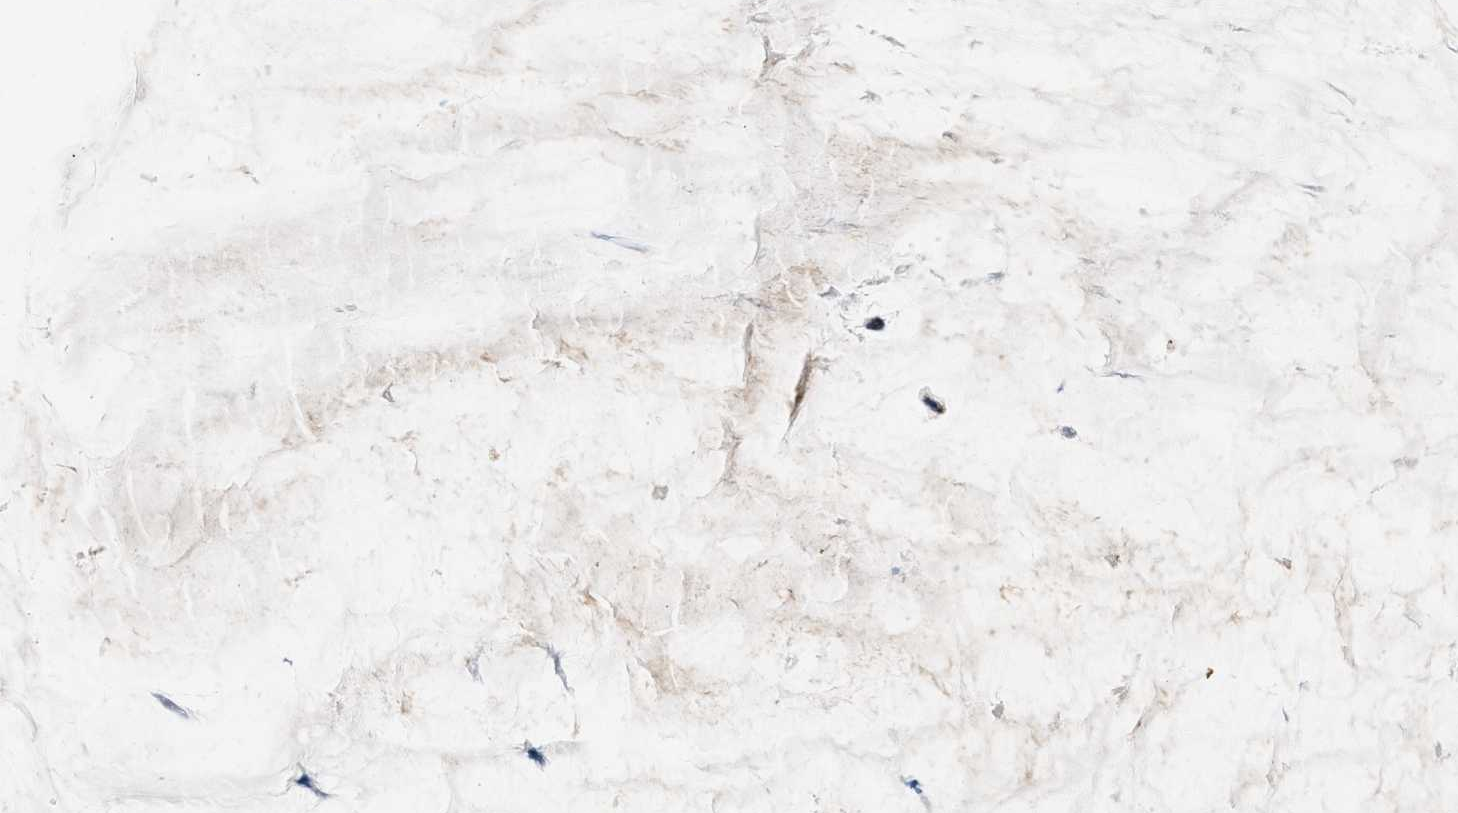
{"staining": {"intensity": "moderate", "quantity": "<25%", "location": "cytoplasmic/membranous"}, "tissue": "pancreatic cancer", "cell_type": "Tumor cells", "image_type": "cancer", "snomed": [{"axis": "morphology", "description": "Adenocarcinoma, NOS"}, {"axis": "topography", "description": "Pancreas"}], "caption": "Pancreatic adenocarcinoma tissue demonstrates moderate cytoplasmic/membranous positivity in about <25% of tumor cells, visualized by immunohistochemistry. (Brightfield microscopy of DAB IHC at high magnification).", "gene": "SPATC1L", "patient": {"sex": "male", "age": 41}}